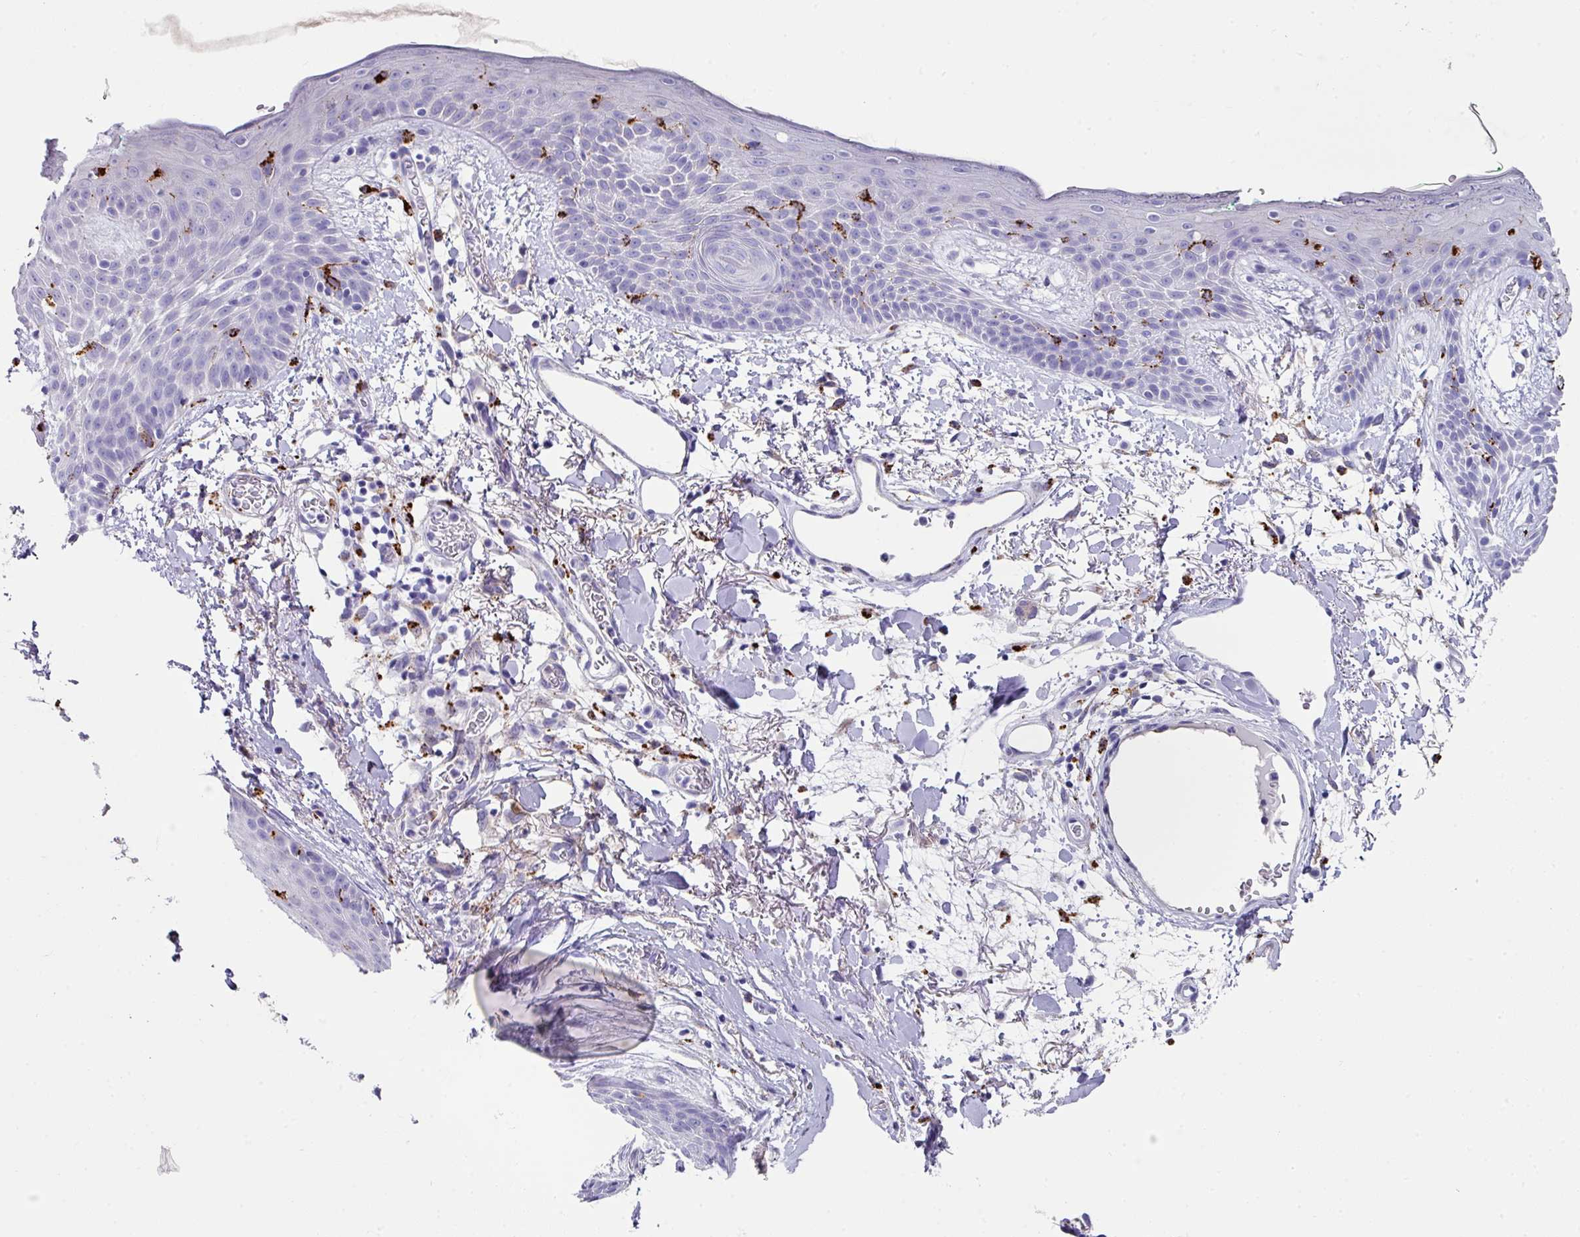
{"staining": {"intensity": "negative", "quantity": "none", "location": "none"}, "tissue": "skin", "cell_type": "Fibroblasts", "image_type": "normal", "snomed": [{"axis": "morphology", "description": "Normal tissue, NOS"}, {"axis": "topography", "description": "Skin"}], "caption": "High power microscopy image of an IHC photomicrograph of normal skin, revealing no significant positivity in fibroblasts.", "gene": "CPVL", "patient": {"sex": "male", "age": 79}}